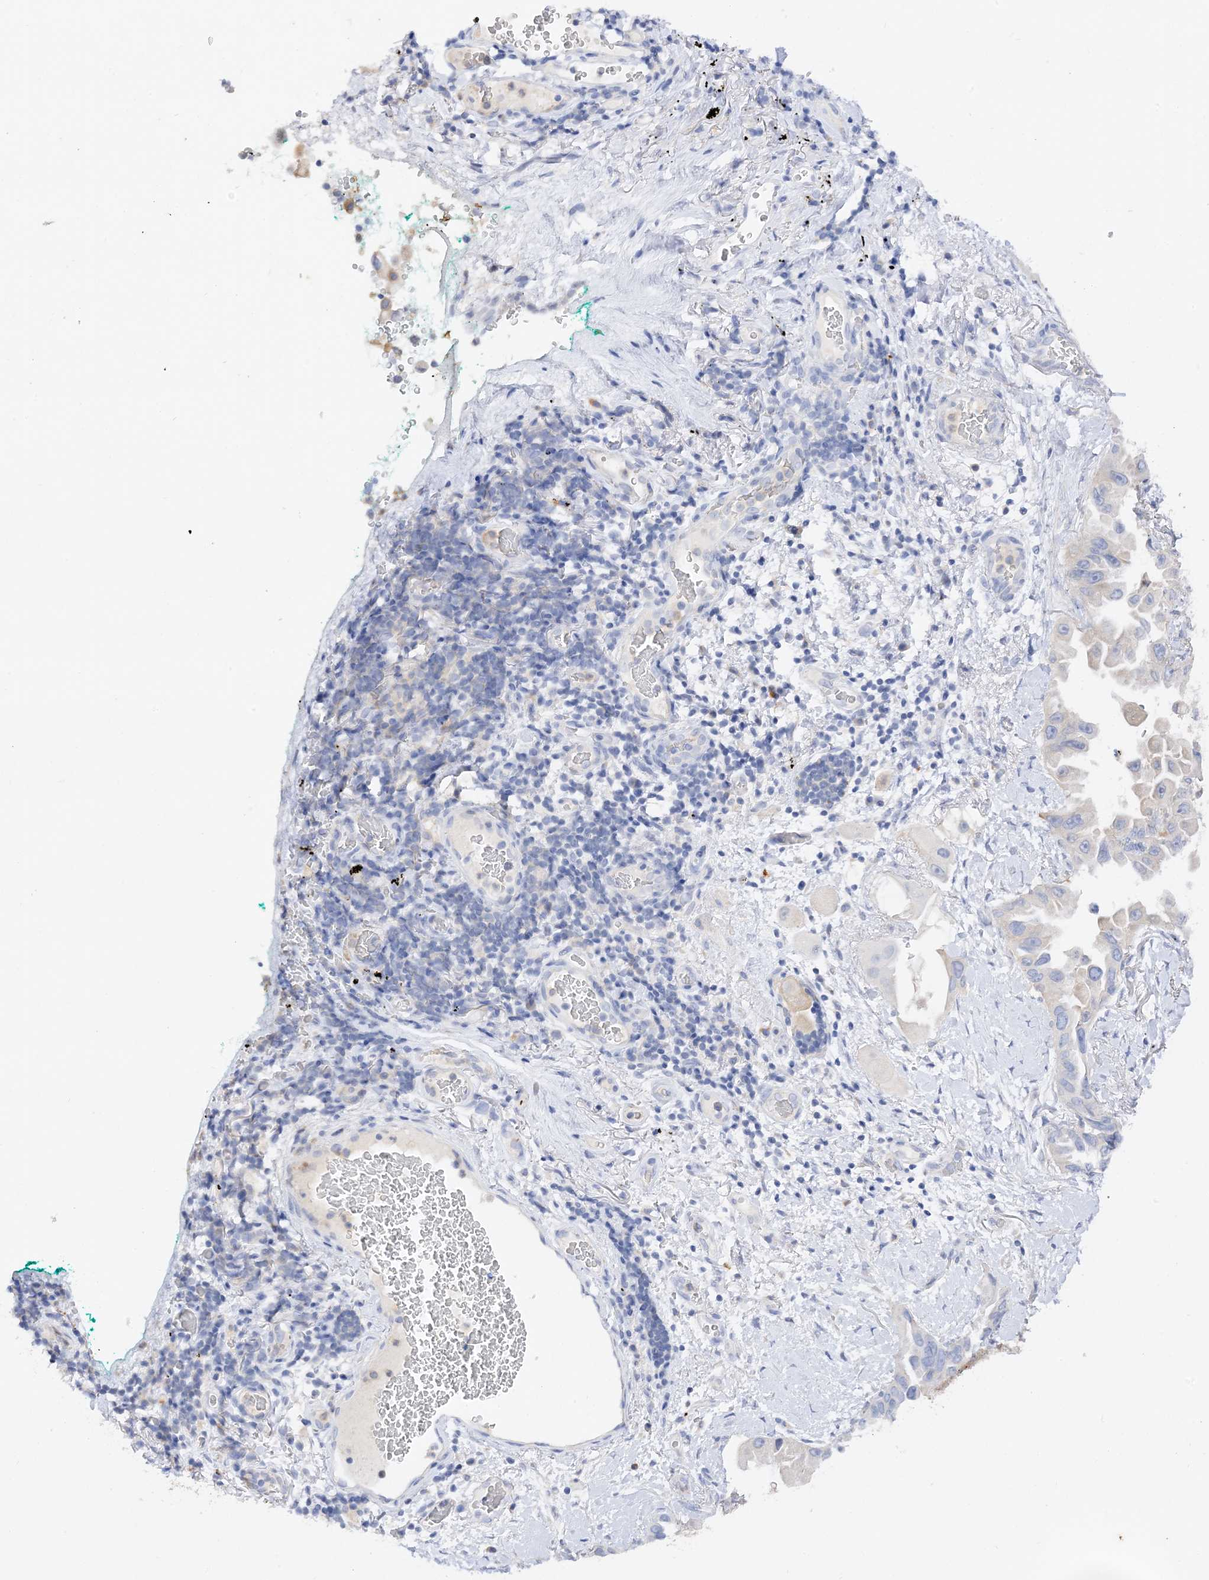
{"staining": {"intensity": "moderate", "quantity": "<25%", "location": "cytoplasmic/membranous"}, "tissue": "lung cancer", "cell_type": "Tumor cells", "image_type": "cancer", "snomed": [{"axis": "morphology", "description": "Adenocarcinoma, NOS"}, {"axis": "topography", "description": "Lung"}], "caption": "IHC of human adenocarcinoma (lung) displays low levels of moderate cytoplasmic/membranous staining in approximately <25% of tumor cells. (brown staining indicates protein expression, while blue staining denotes nuclei).", "gene": "ARV1", "patient": {"sex": "female", "age": 67}}